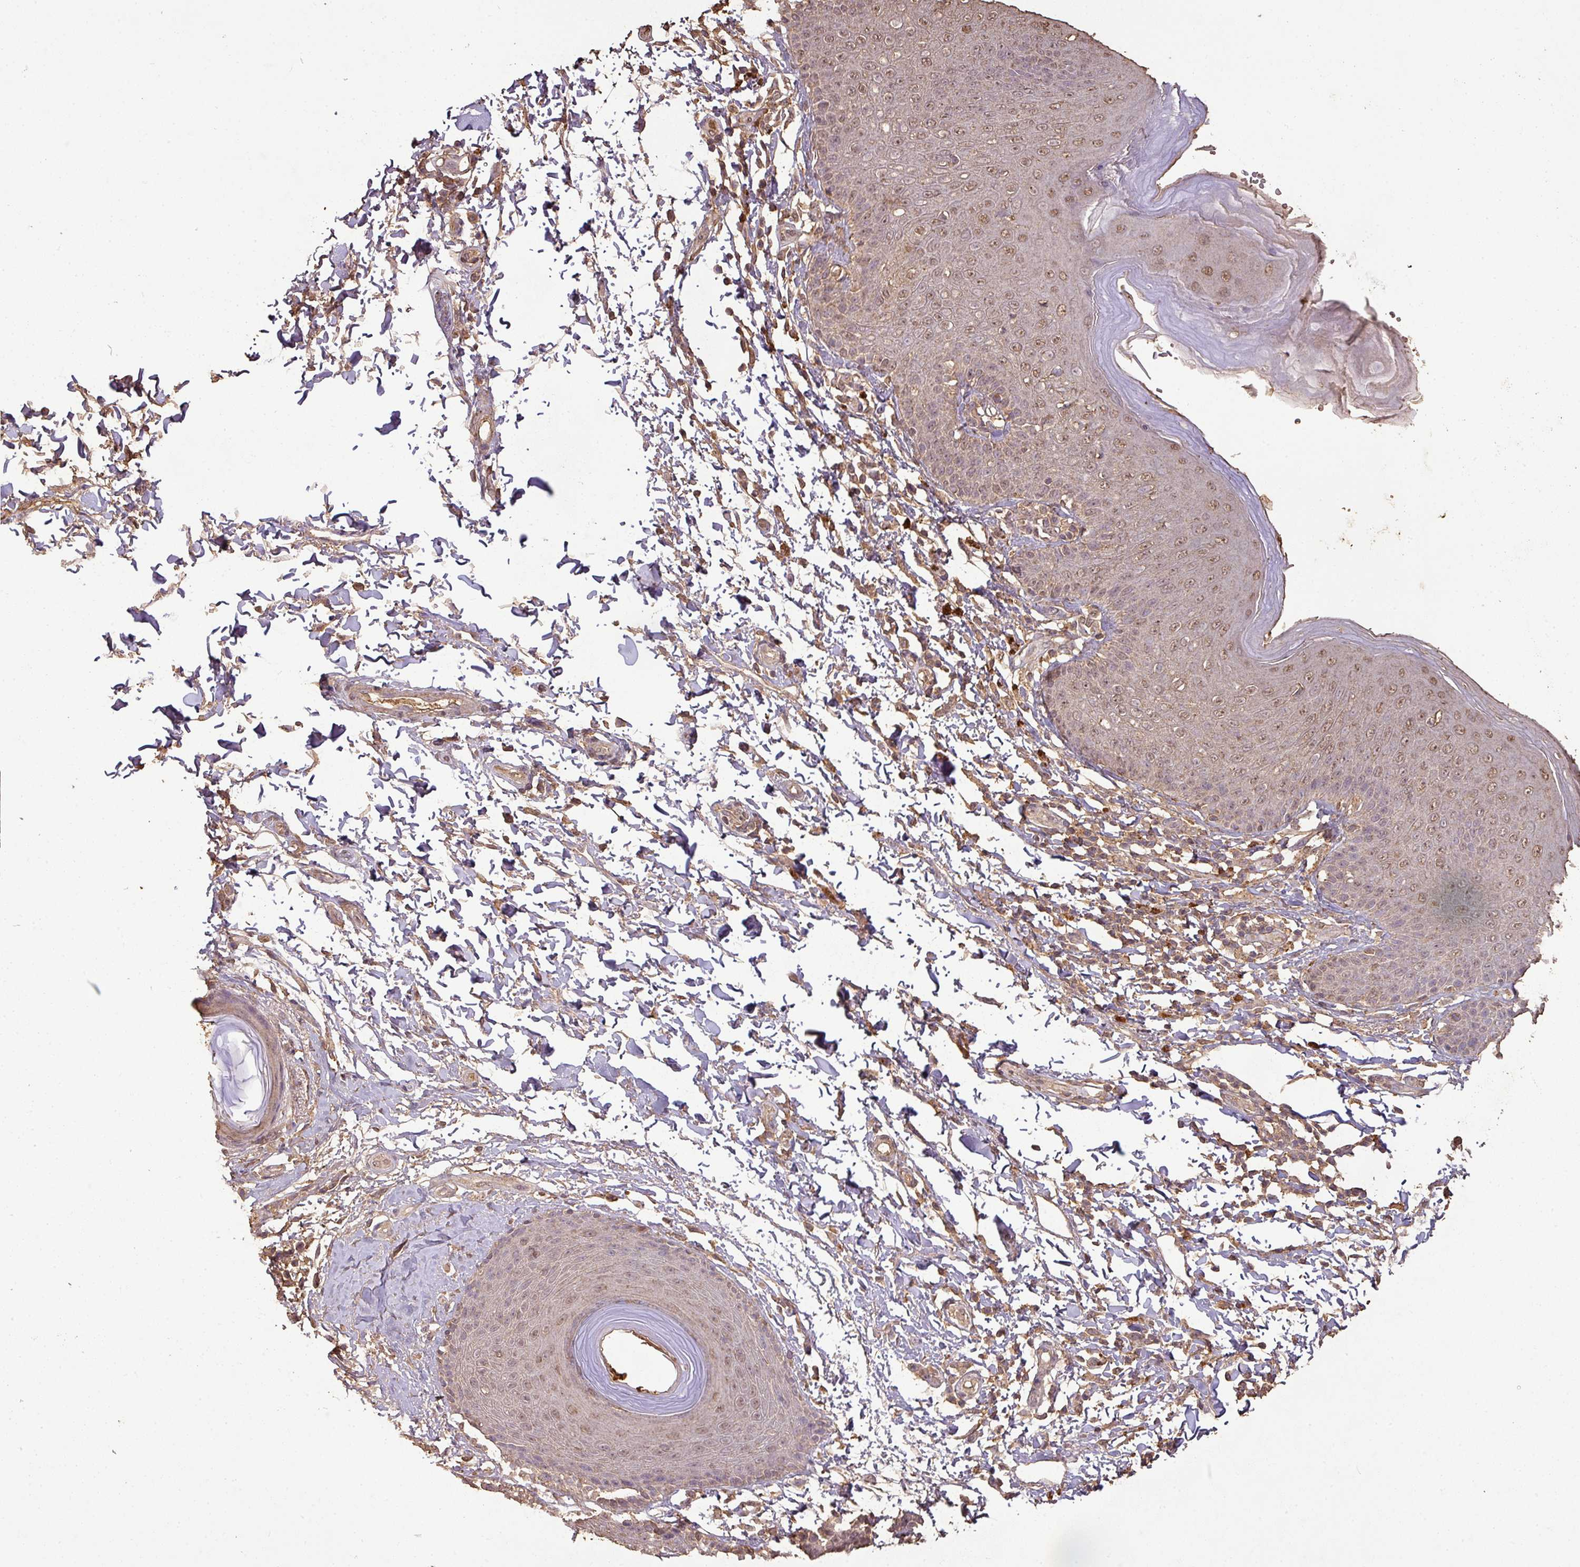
{"staining": {"intensity": "moderate", "quantity": "25%-75%", "location": "nuclear"}, "tissue": "skin", "cell_type": "Epidermal cells", "image_type": "normal", "snomed": [{"axis": "morphology", "description": "Normal tissue, NOS"}, {"axis": "topography", "description": "Peripheral nerve tissue"}], "caption": "Moderate nuclear protein positivity is present in approximately 25%-75% of epidermal cells in skin.", "gene": "ATAT1", "patient": {"sex": "male", "age": 51}}